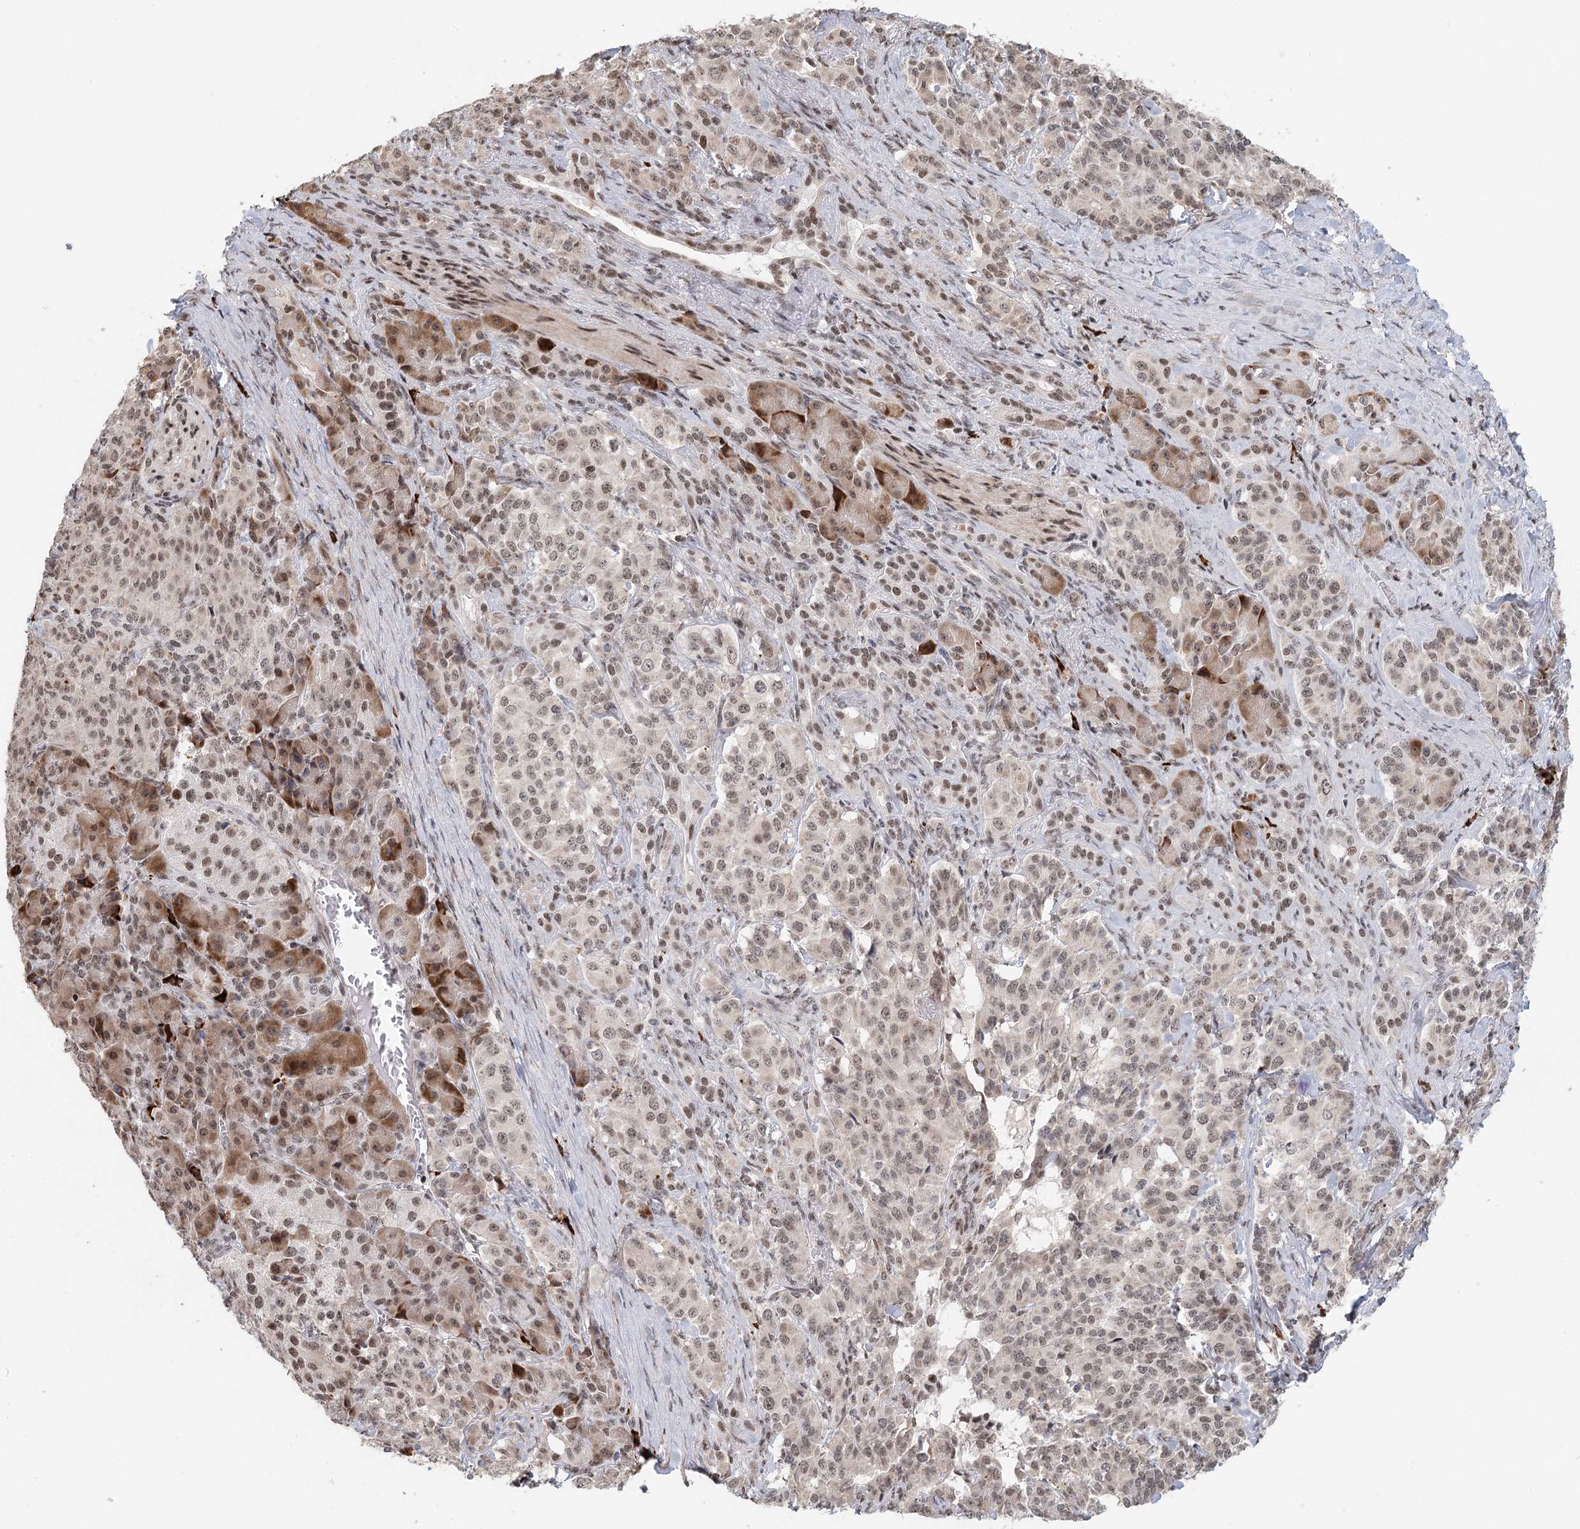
{"staining": {"intensity": "moderate", "quantity": ">75%", "location": "nuclear"}, "tissue": "pancreatic cancer", "cell_type": "Tumor cells", "image_type": "cancer", "snomed": [{"axis": "morphology", "description": "Adenocarcinoma, NOS"}, {"axis": "topography", "description": "Pancreas"}], "caption": "A high-resolution photomicrograph shows immunohistochemistry staining of pancreatic adenocarcinoma, which demonstrates moderate nuclear expression in about >75% of tumor cells.", "gene": "BNIP5", "patient": {"sex": "female", "age": 74}}